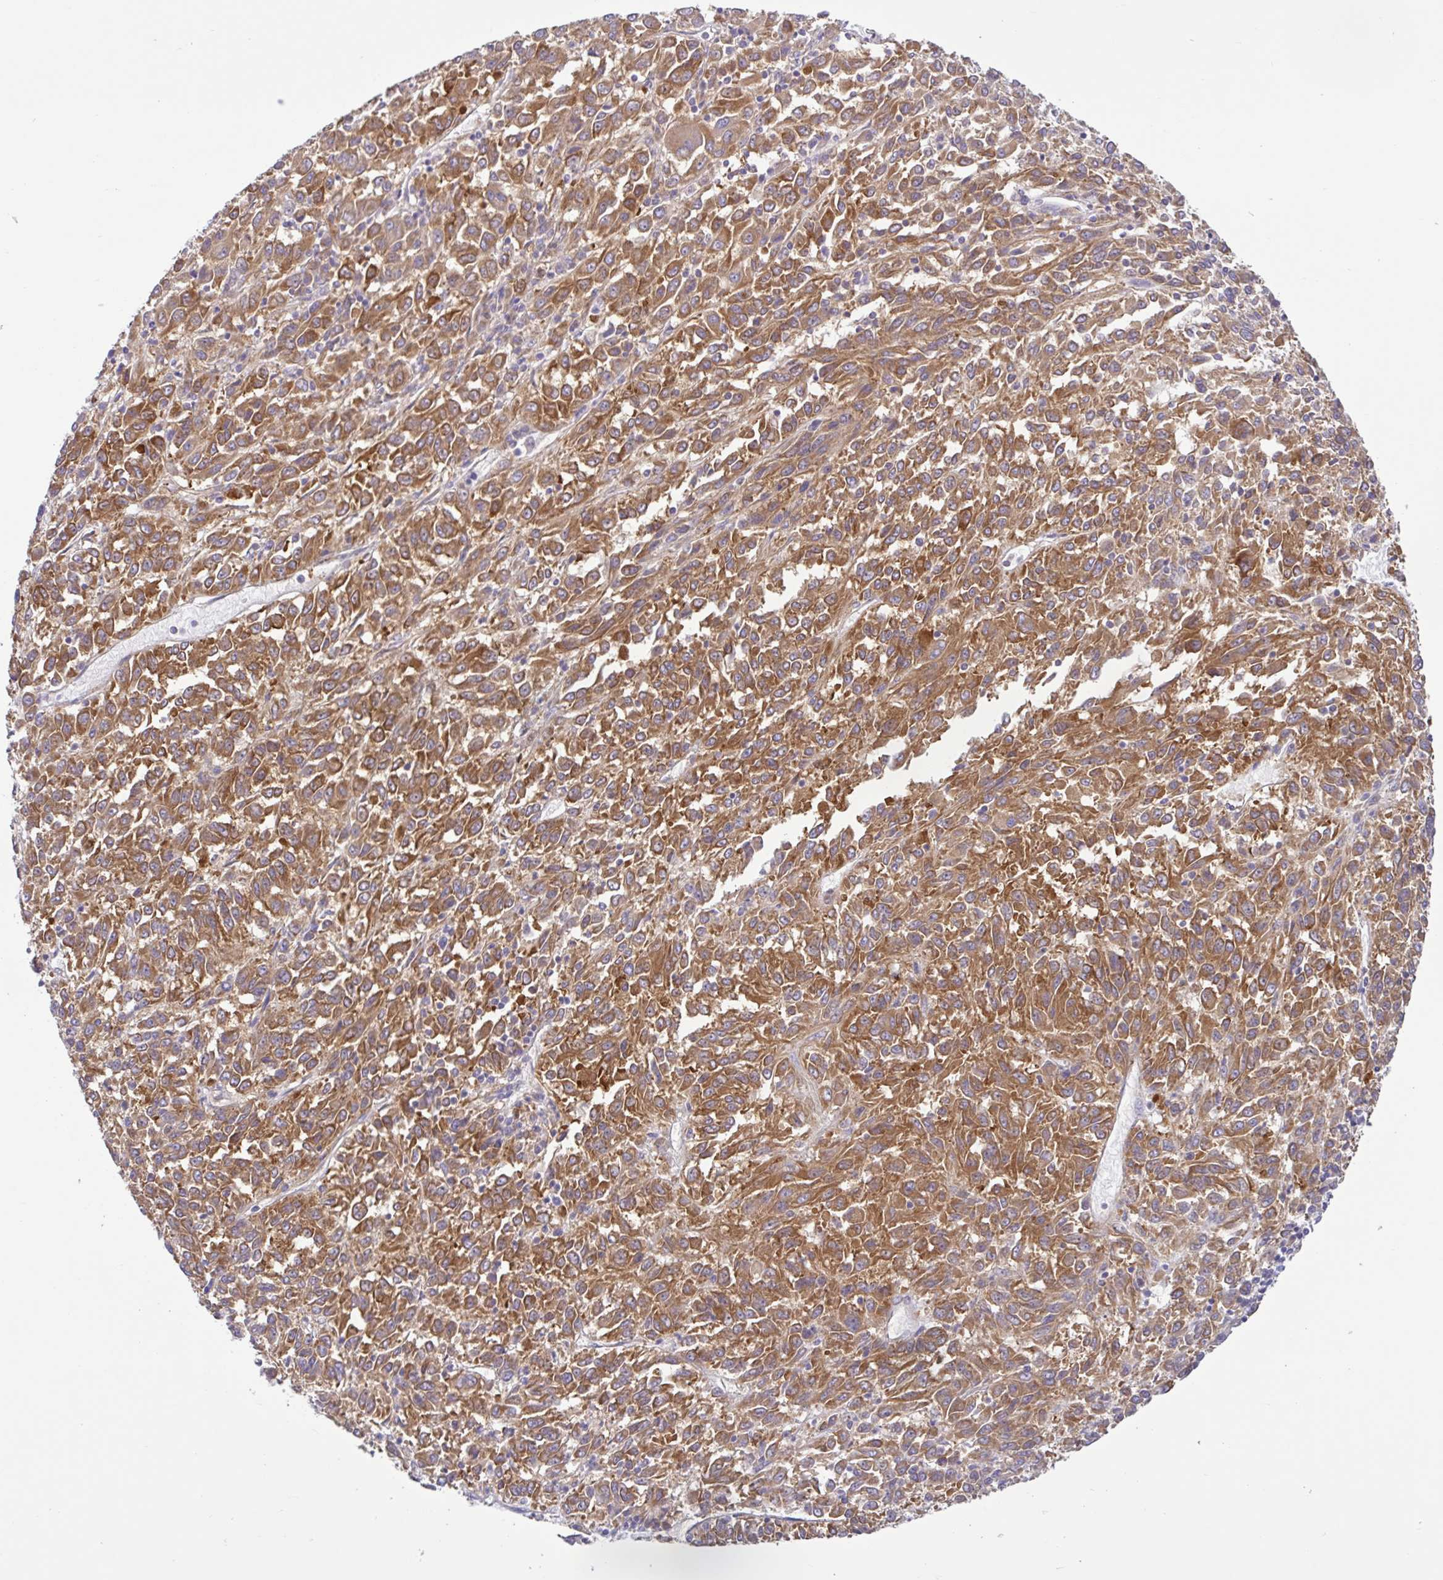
{"staining": {"intensity": "strong", "quantity": ">75%", "location": "cytoplasmic/membranous"}, "tissue": "melanoma", "cell_type": "Tumor cells", "image_type": "cancer", "snomed": [{"axis": "morphology", "description": "Malignant melanoma, Metastatic site"}, {"axis": "topography", "description": "Lung"}], "caption": "Immunohistochemistry of human melanoma displays high levels of strong cytoplasmic/membranous expression in about >75% of tumor cells.", "gene": "LARS1", "patient": {"sex": "male", "age": 64}}